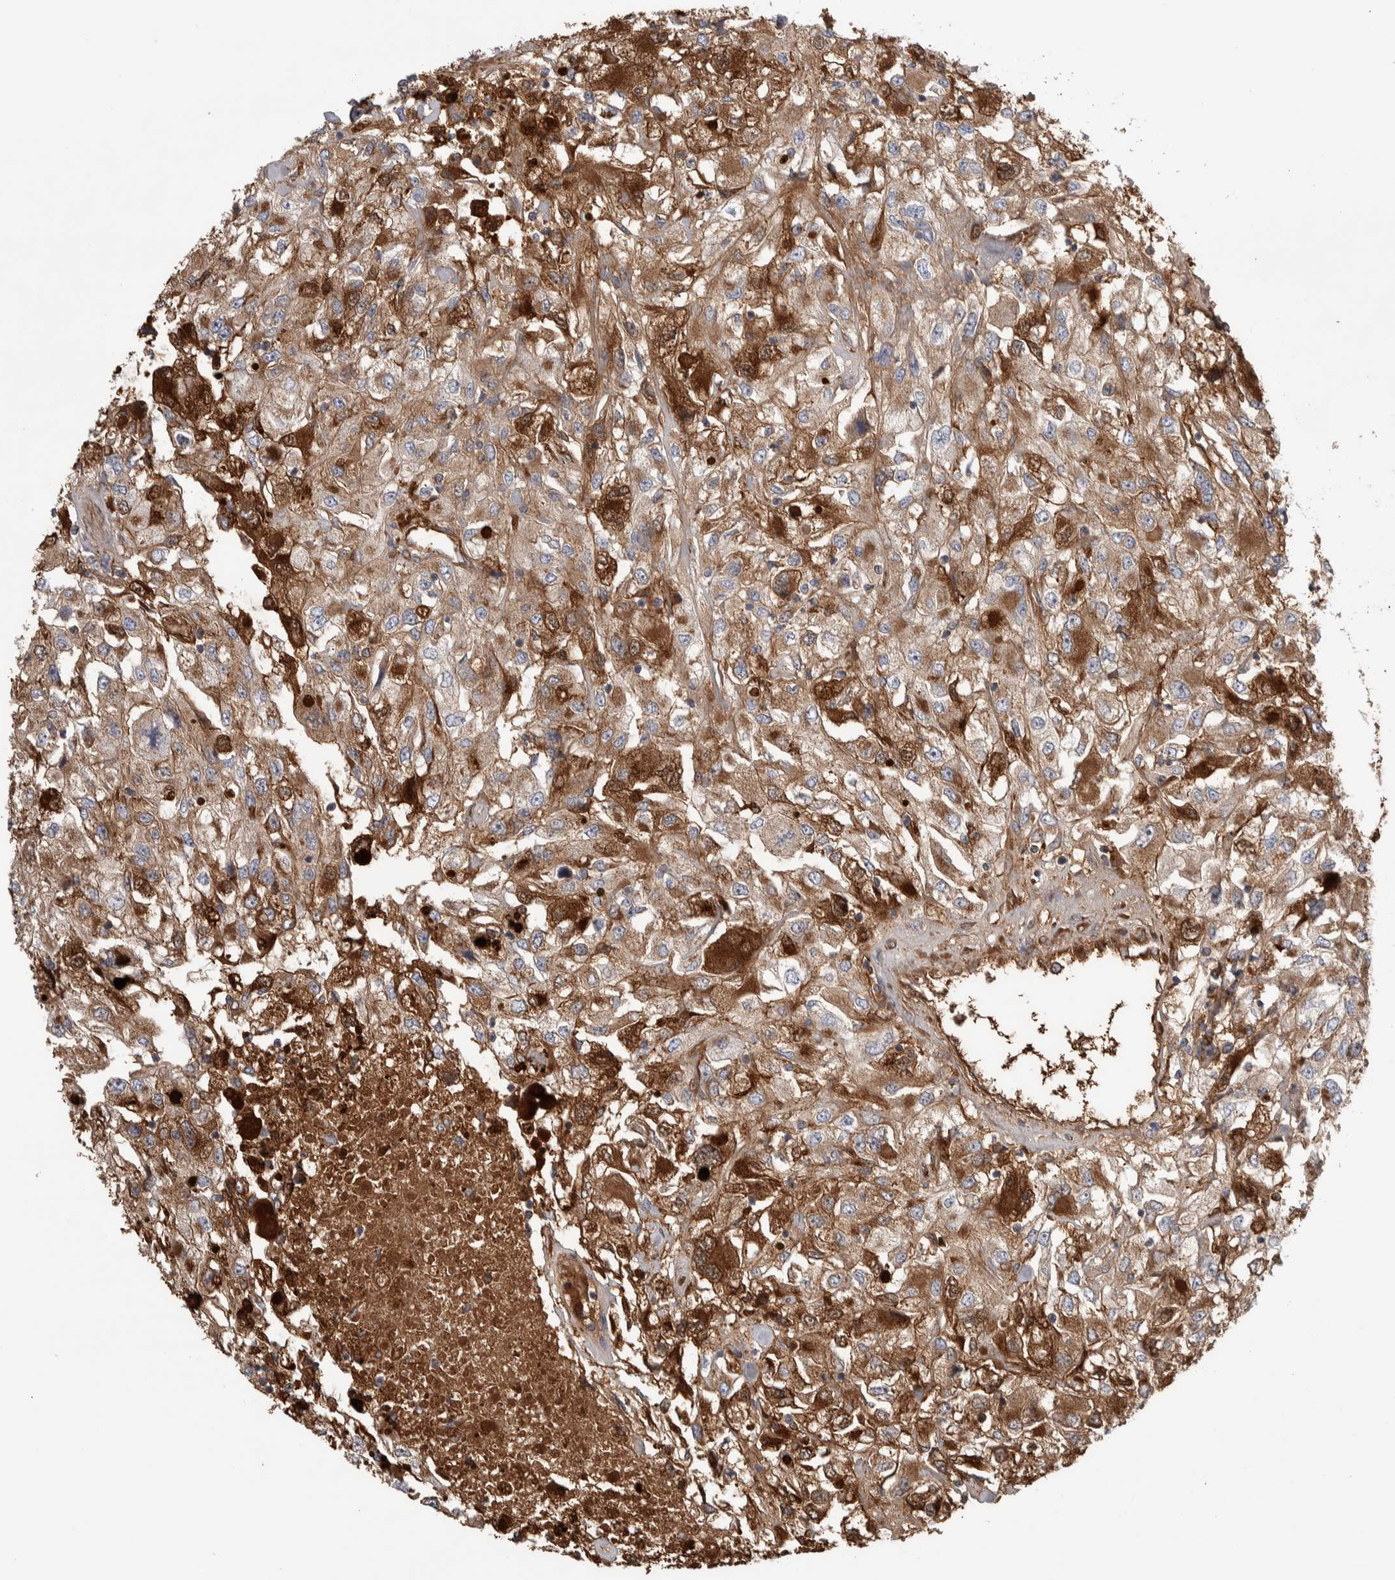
{"staining": {"intensity": "moderate", "quantity": ">75%", "location": "cytoplasmic/membranous"}, "tissue": "renal cancer", "cell_type": "Tumor cells", "image_type": "cancer", "snomed": [{"axis": "morphology", "description": "Adenocarcinoma, NOS"}, {"axis": "topography", "description": "Kidney"}], "caption": "An image of adenocarcinoma (renal) stained for a protein demonstrates moderate cytoplasmic/membranous brown staining in tumor cells. Immunohistochemistry (ihc) stains the protein of interest in brown and the nuclei are stained blue.", "gene": "SCO1", "patient": {"sex": "female", "age": 52}}